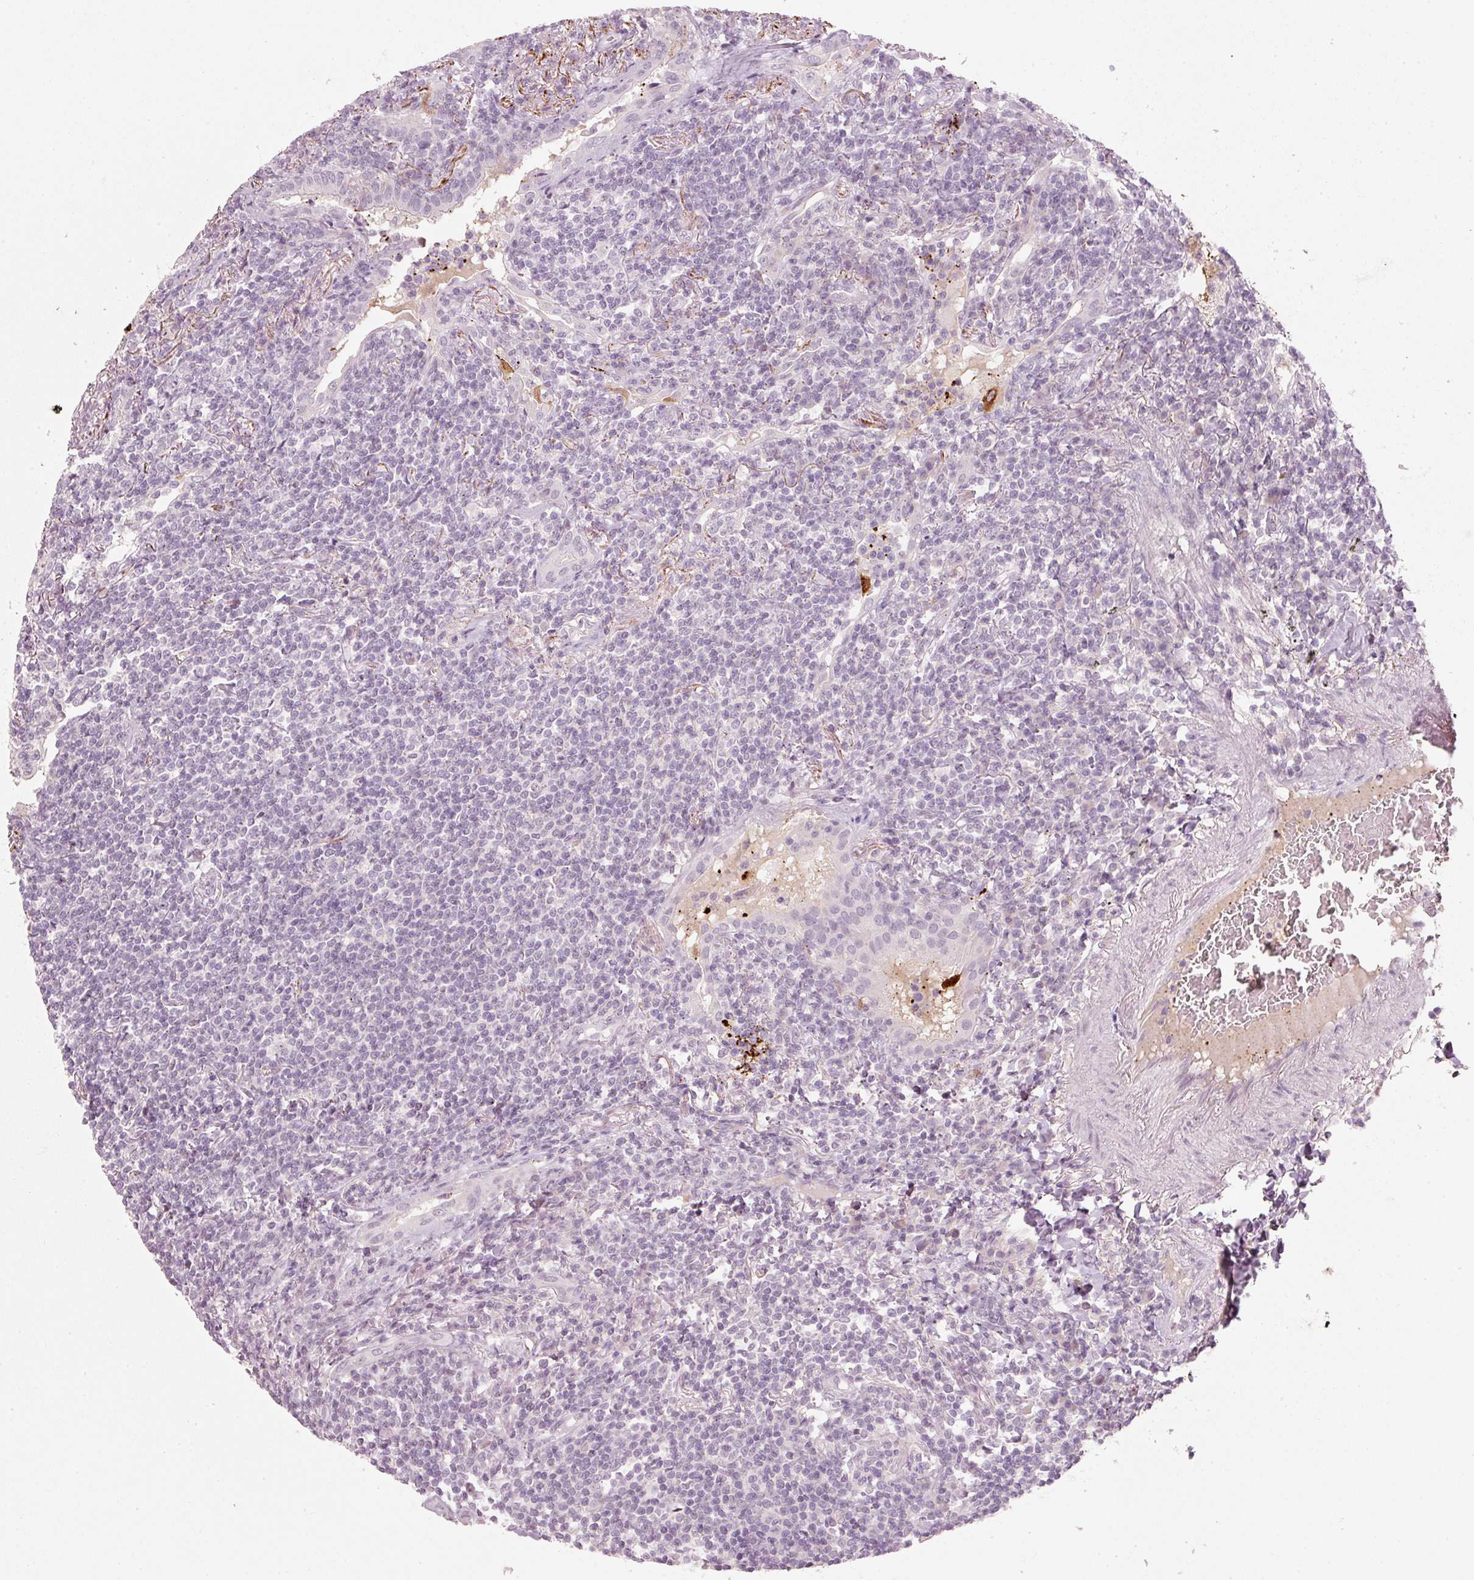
{"staining": {"intensity": "negative", "quantity": "none", "location": "none"}, "tissue": "lymphoma", "cell_type": "Tumor cells", "image_type": "cancer", "snomed": [{"axis": "morphology", "description": "Malignant lymphoma, non-Hodgkin's type, Low grade"}, {"axis": "topography", "description": "Lung"}], "caption": "This is a photomicrograph of IHC staining of lymphoma, which shows no expression in tumor cells.", "gene": "STEAP1", "patient": {"sex": "female", "age": 71}}